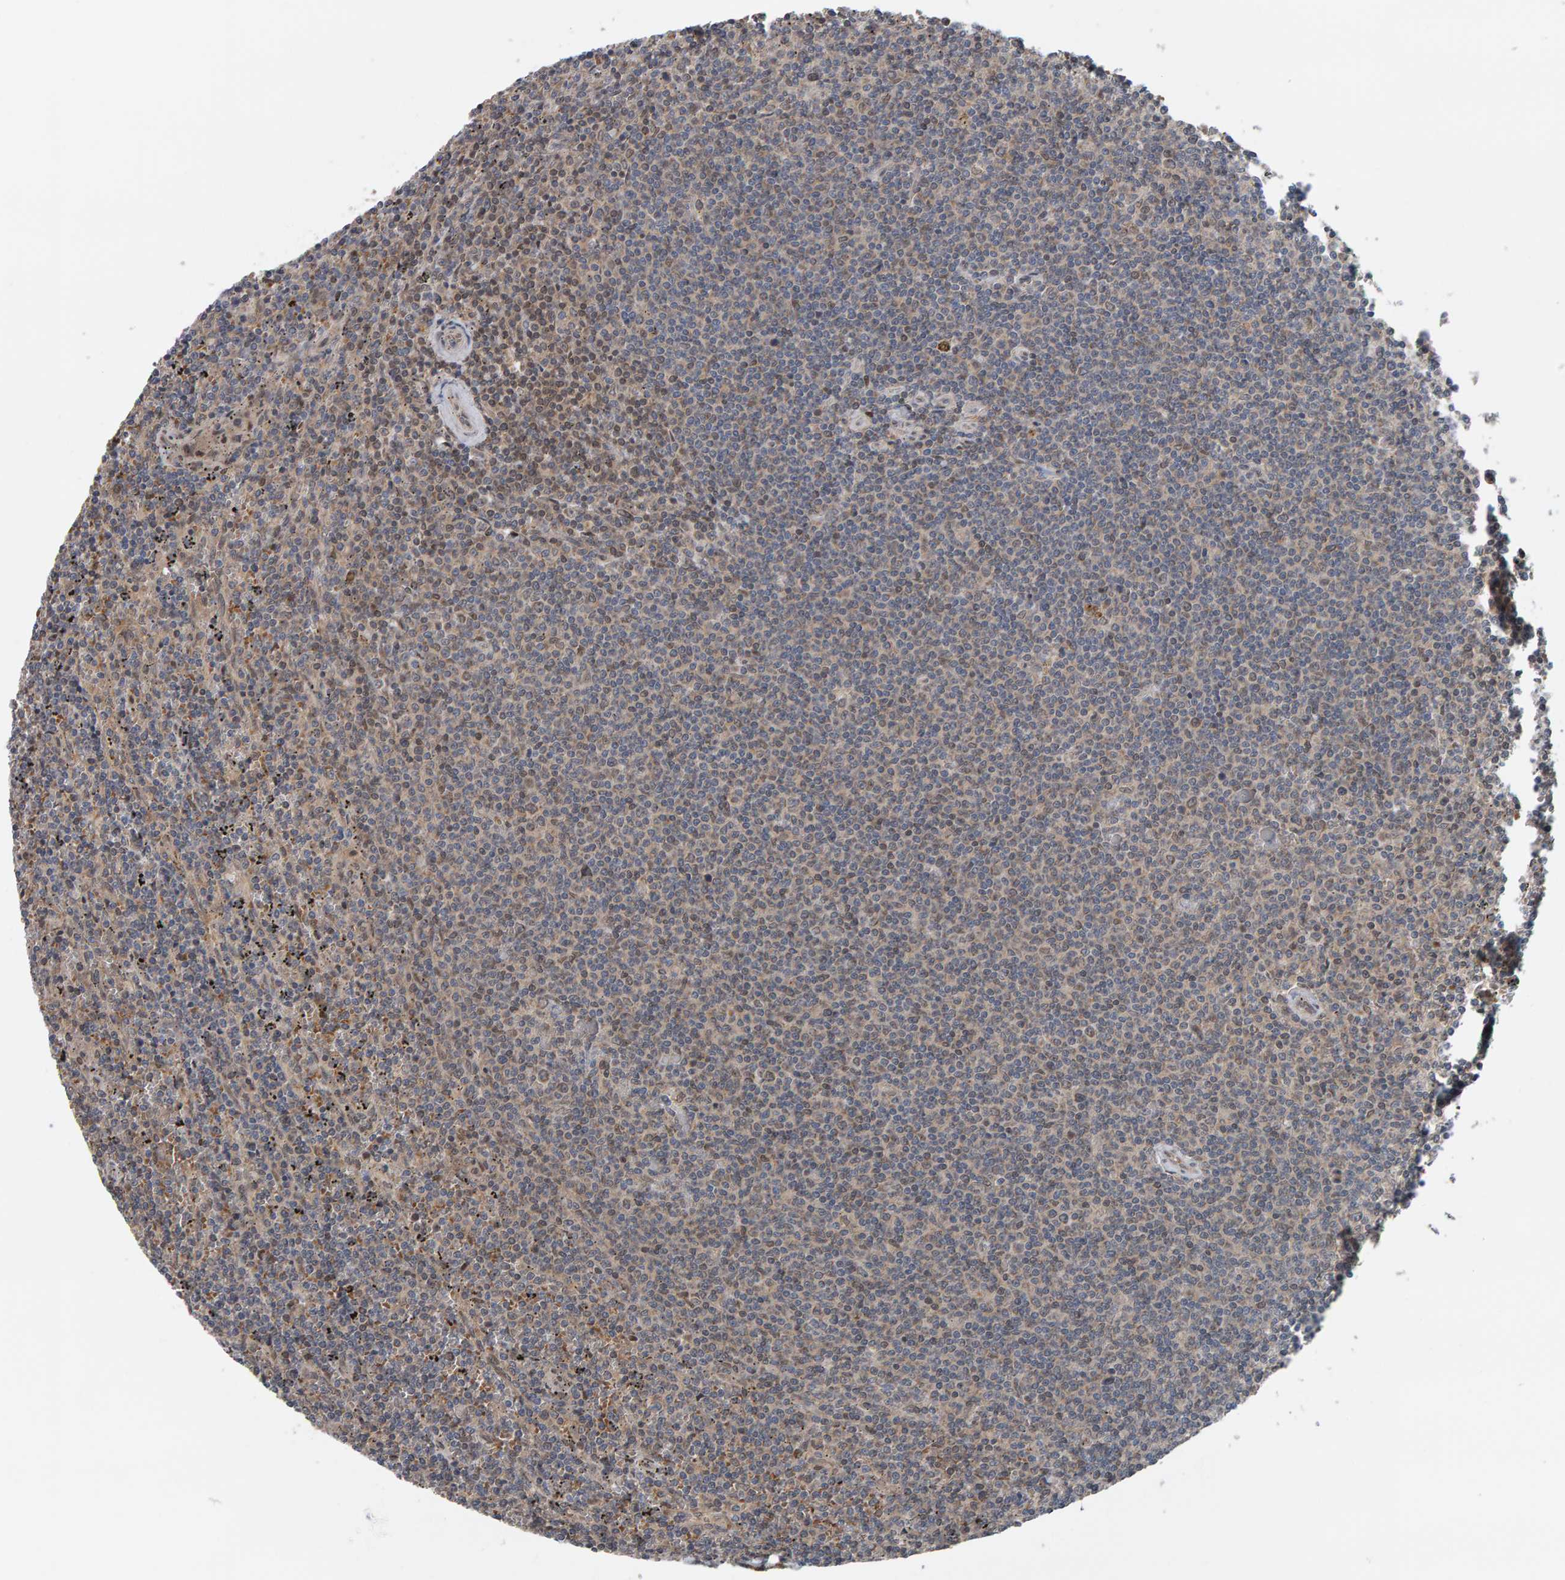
{"staining": {"intensity": "negative", "quantity": "none", "location": "none"}, "tissue": "lymphoma", "cell_type": "Tumor cells", "image_type": "cancer", "snomed": [{"axis": "morphology", "description": "Malignant lymphoma, non-Hodgkin's type, Low grade"}, {"axis": "topography", "description": "Spleen"}], "caption": "IHC of lymphoma shows no staining in tumor cells. (DAB IHC, high magnification).", "gene": "COASY", "patient": {"sex": "female", "age": 50}}